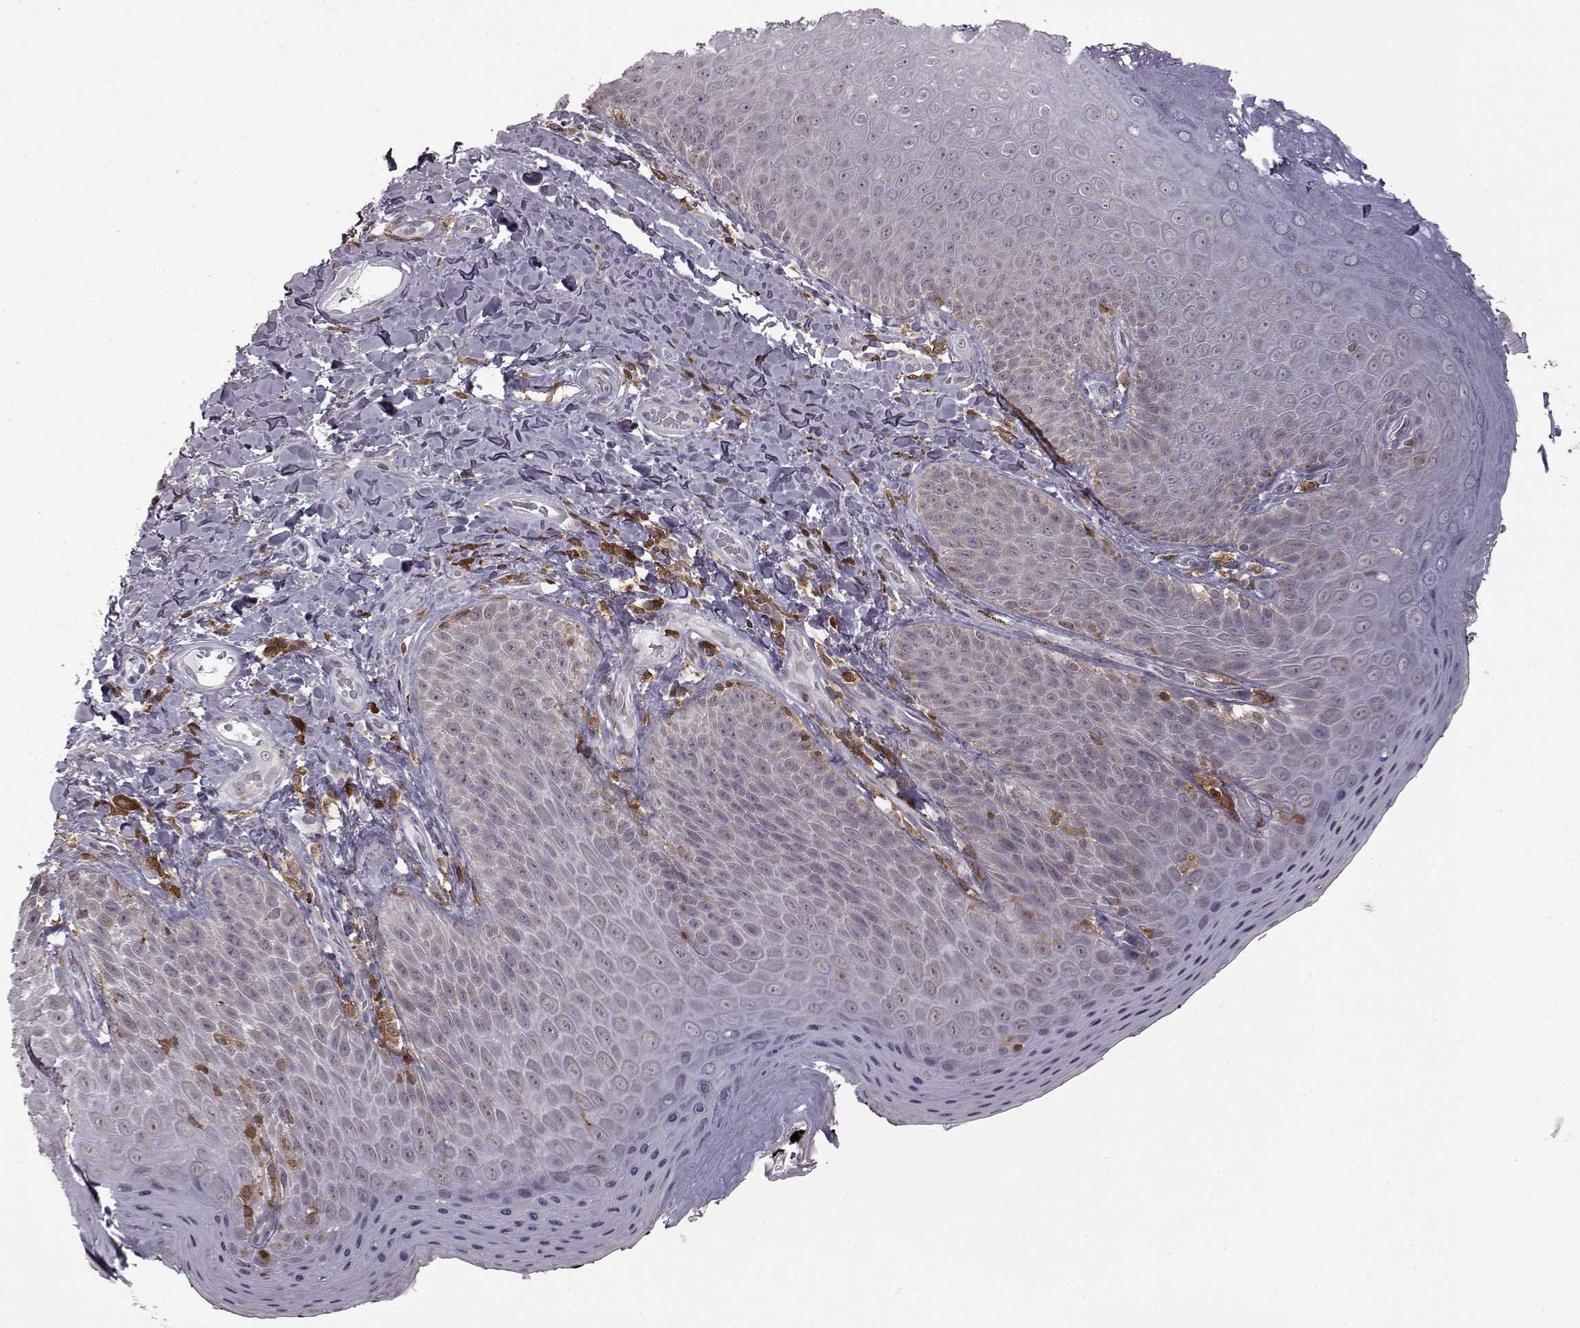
{"staining": {"intensity": "negative", "quantity": "none", "location": "none"}, "tissue": "skin", "cell_type": "Epidermal cells", "image_type": "normal", "snomed": [{"axis": "morphology", "description": "Normal tissue, NOS"}, {"axis": "topography", "description": "Anal"}], "caption": "This is an IHC micrograph of unremarkable skin. There is no staining in epidermal cells.", "gene": "DOK2", "patient": {"sex": "male", "age": 53}}